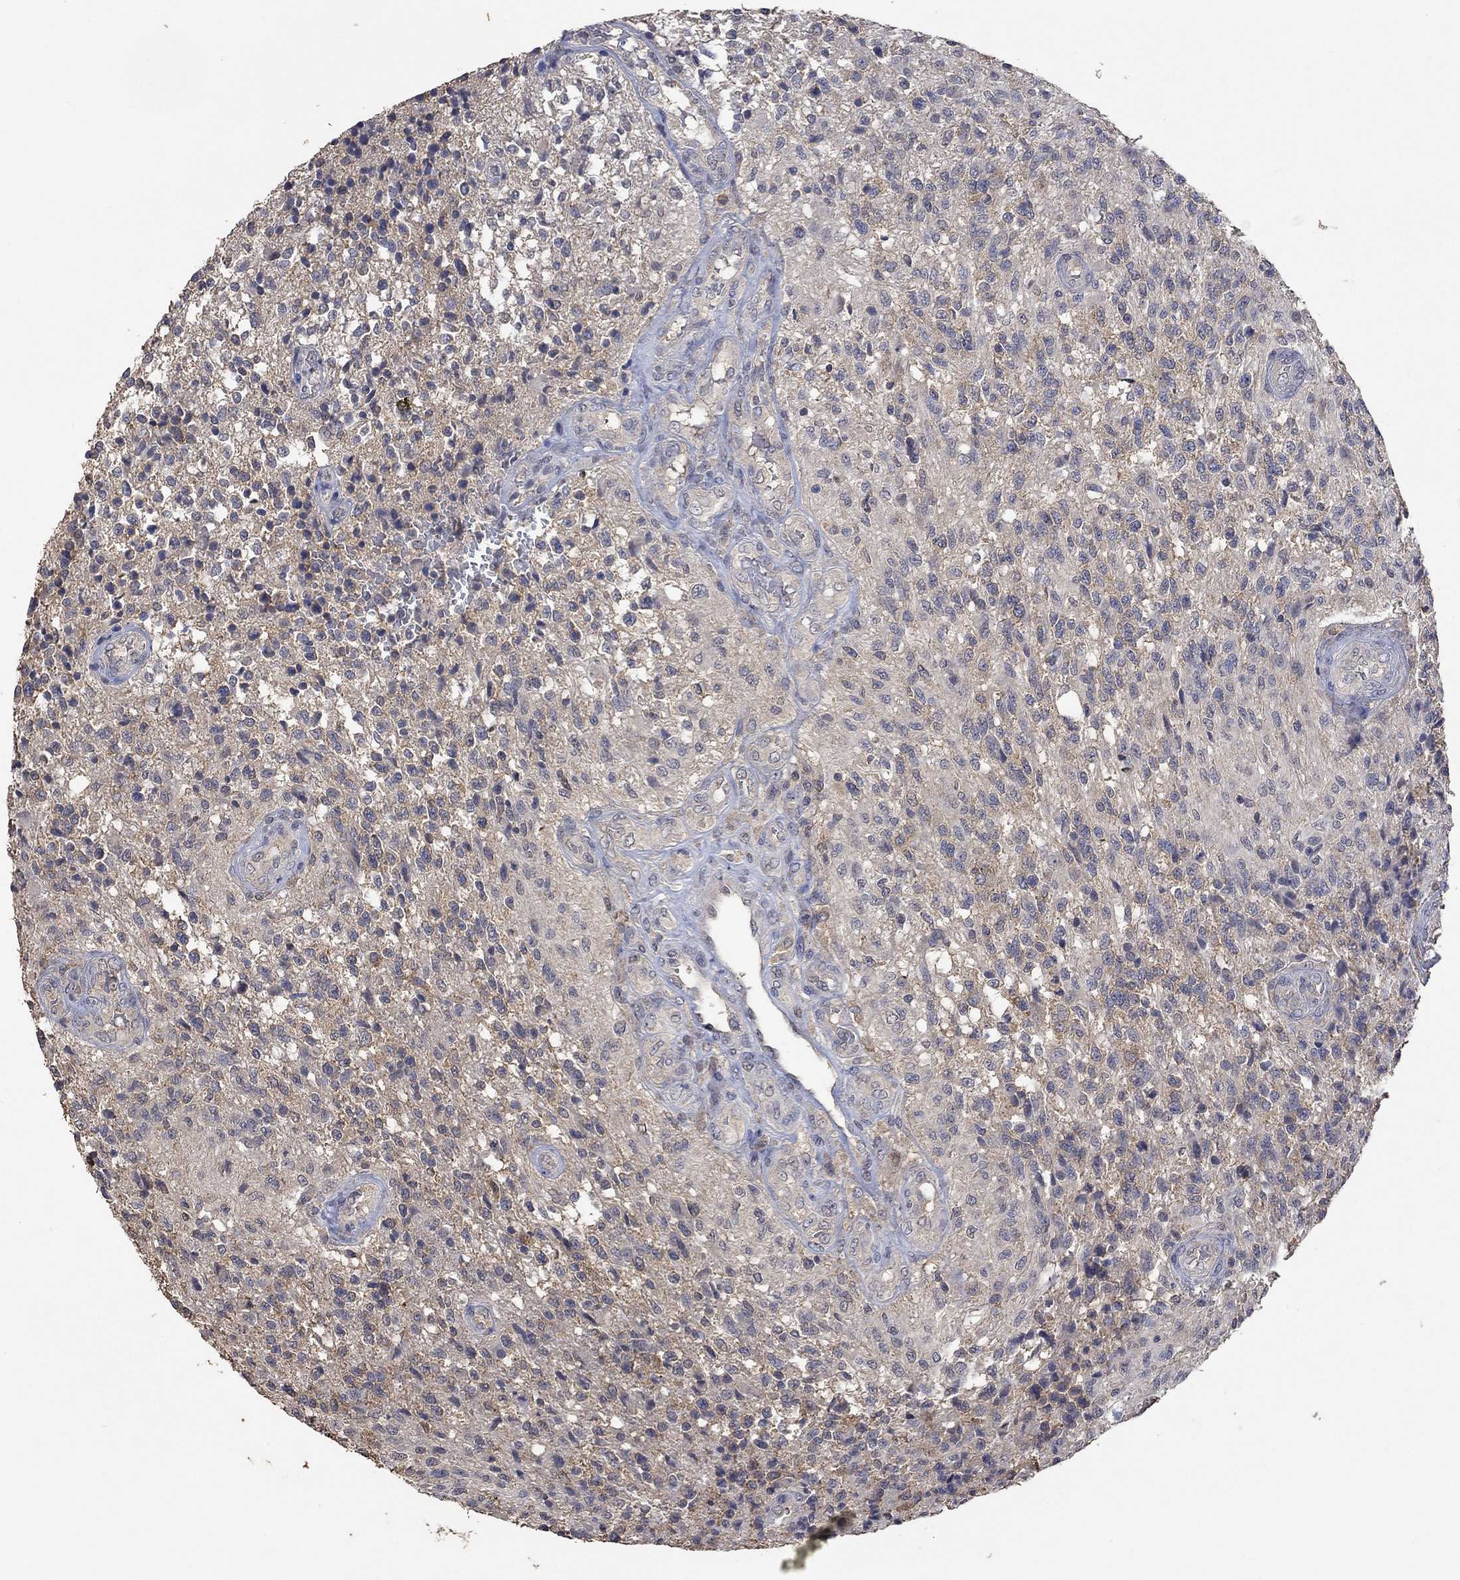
{"staining": {"intensity": "negative", "quantity": "none", "location": "none"}, "tissue": "glioma", "cell_type": "Tumor cells", "image_type": "cancer", "snomed": [{"axis": "morphology", "description": "Glioma, malignant, High grade"}, {"axis": "topography", "description": "Brain"}], "caption": "Tumor cells are negative for brown protein staining in malignant glioma (high-grade).", "gene": "PTPN20", "patient": {"sex": "male", "age": 56}}